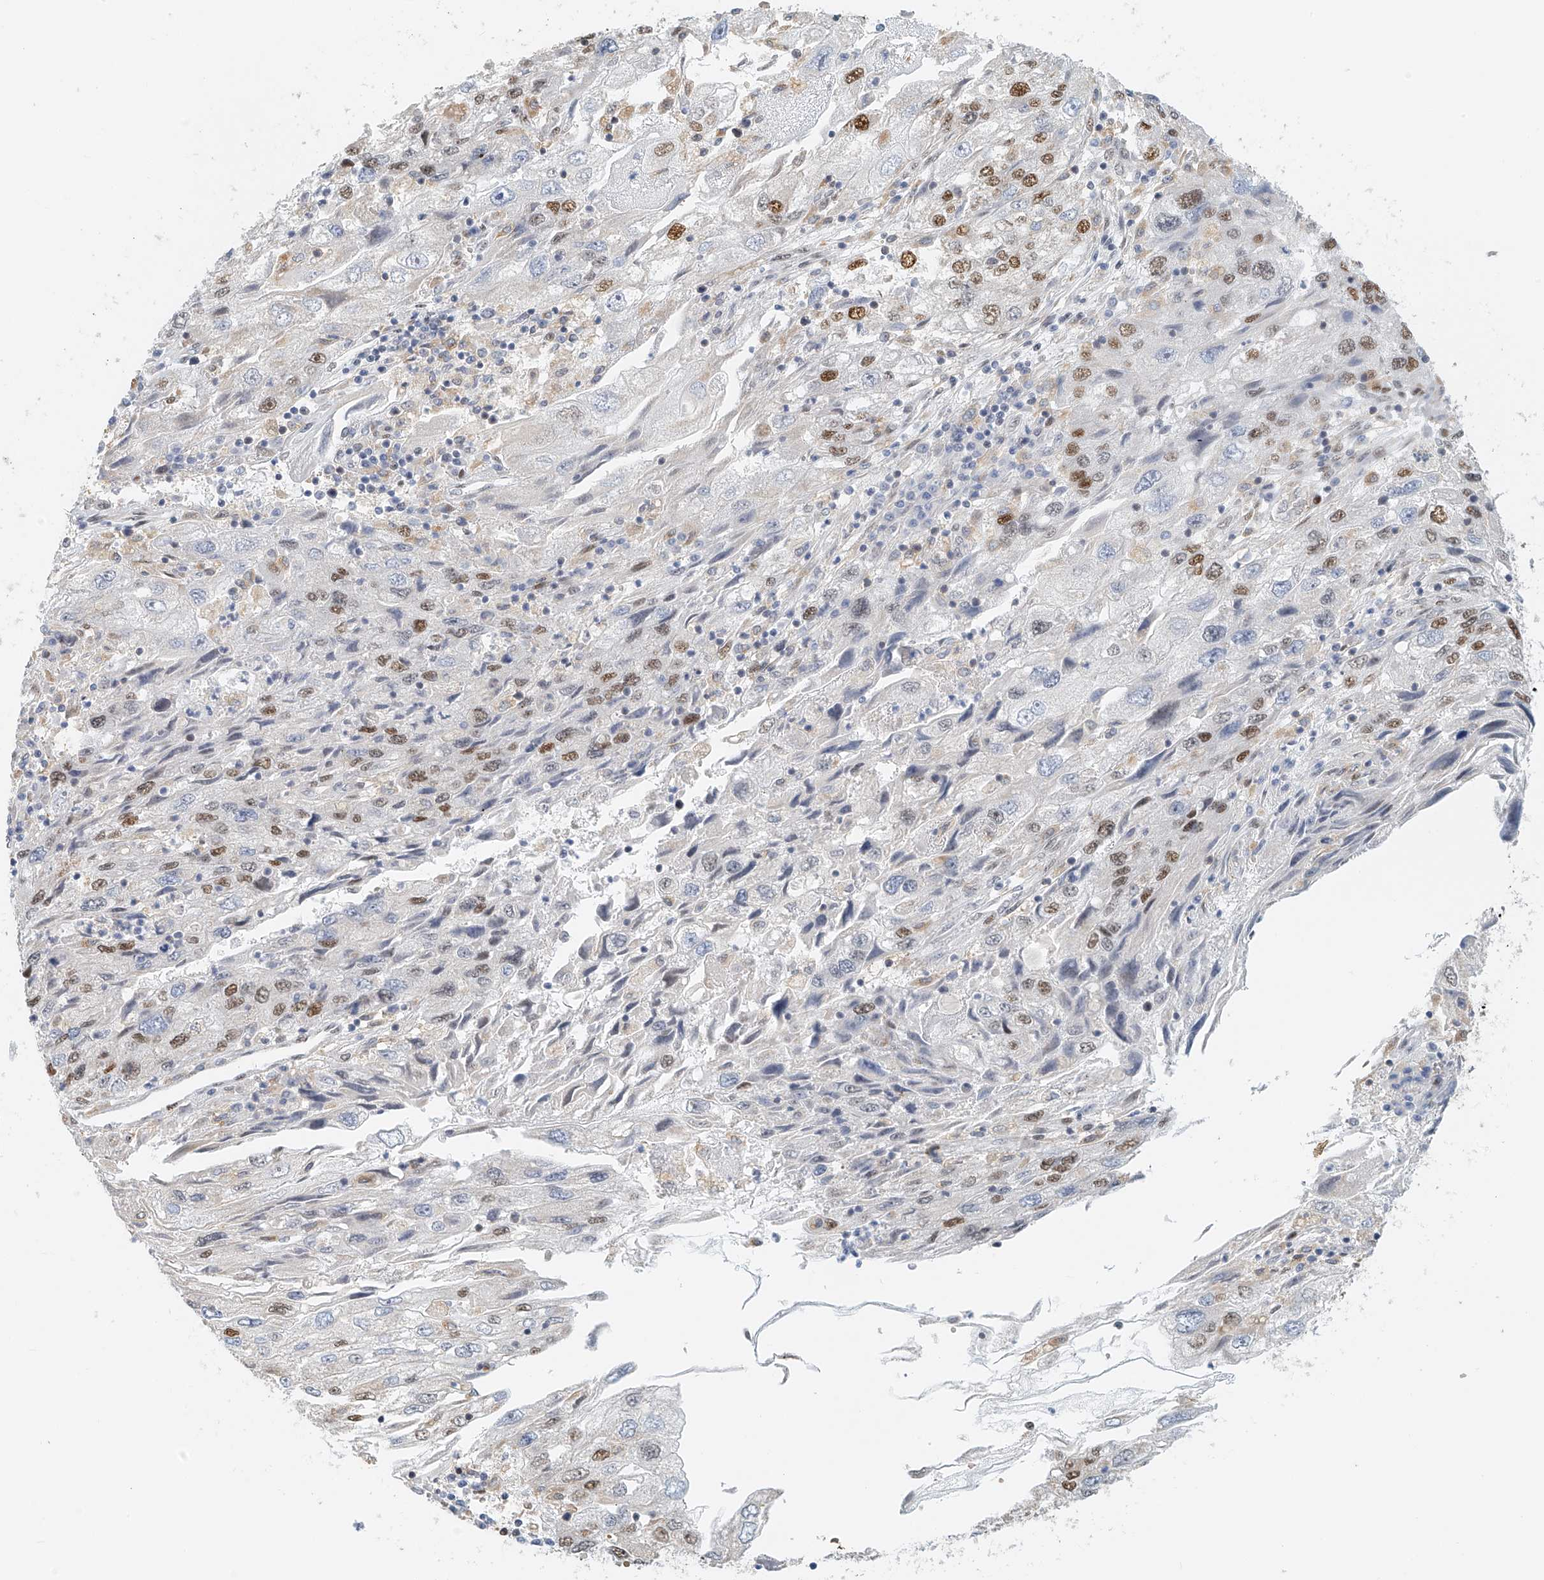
{"staining": {"intensity": "strong", "quantity": "25%-75%", "location": "nuclear"}, "tissue": "endometrial cancer", "cell_type": "Tumor cells", "image_type": "cancer", "snomed": [{"axis": "morphology", "description": "Adenocarcinoma, NOS"}, {"axis": "topography", "description": "Endometrium"}], "caption": "Adenocarcinoma (endometrial) was stained to show a protein in brown. There is high levels of strong nuclear positivity in approximately 25%-75% of tumor cells. The staining was performed using DAB (3,3'-diaminobenzidine), with brown indicating positive protein expression. Nuclei are stained blue with hematoxylin.", "gene": "ZNF514", "patient": {"sex": "female", "age": 49}}